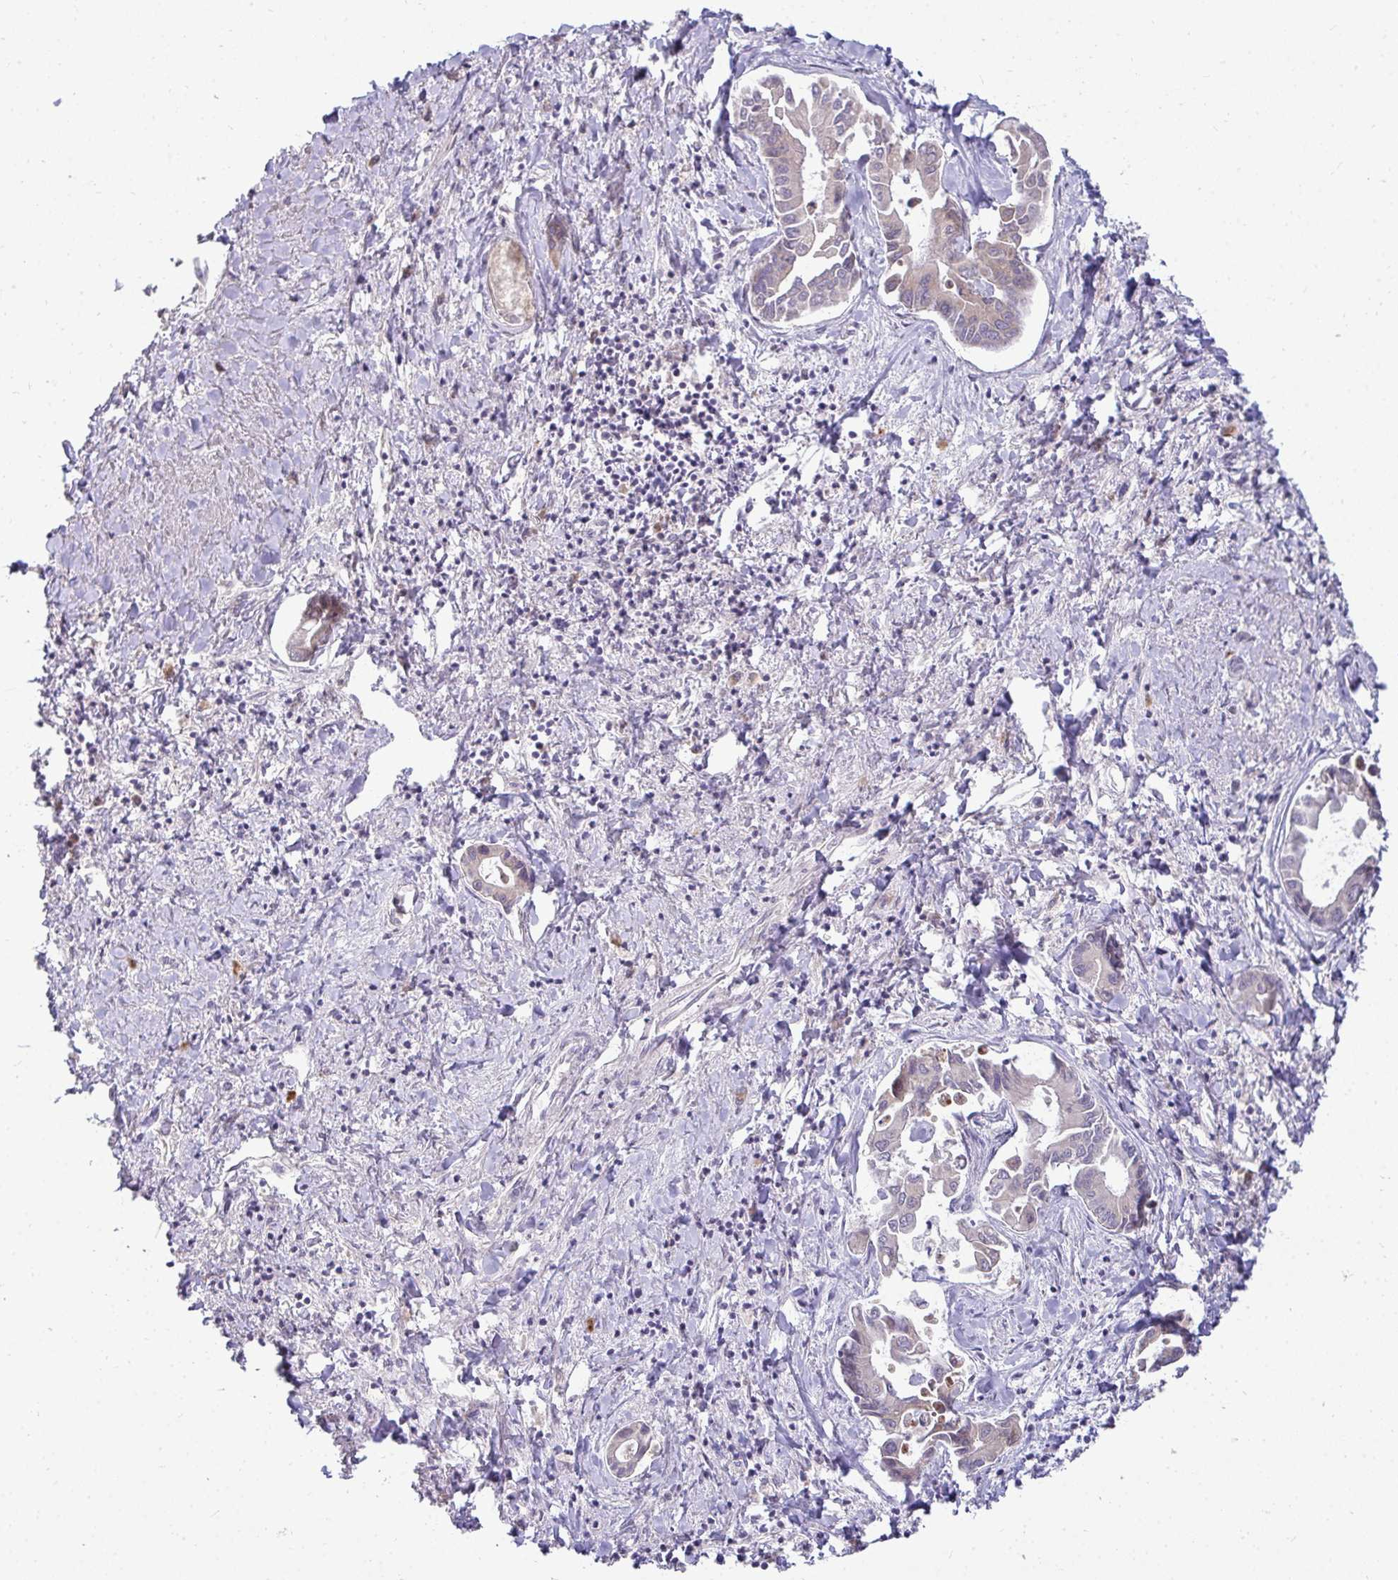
{"staining": {"intensity": "negative", "quantity": "none", "location": "none"}, "tissue": "liver cancer", "cell_type": "Tumor cells", "image_type": "cancer", "snomed": [{"axis": "morphology", "description": "Cholangiocarcinoma"}, {"axis": "topography", "description": "Liver"}], "caption": "The IHC image has no significant positivity in tumor cells of liver cholangiocarcinoma tissue. Nuclei are stained in blue.", "gene": "SH2D1B", "patient": {"sex": "male", "age": 66}}